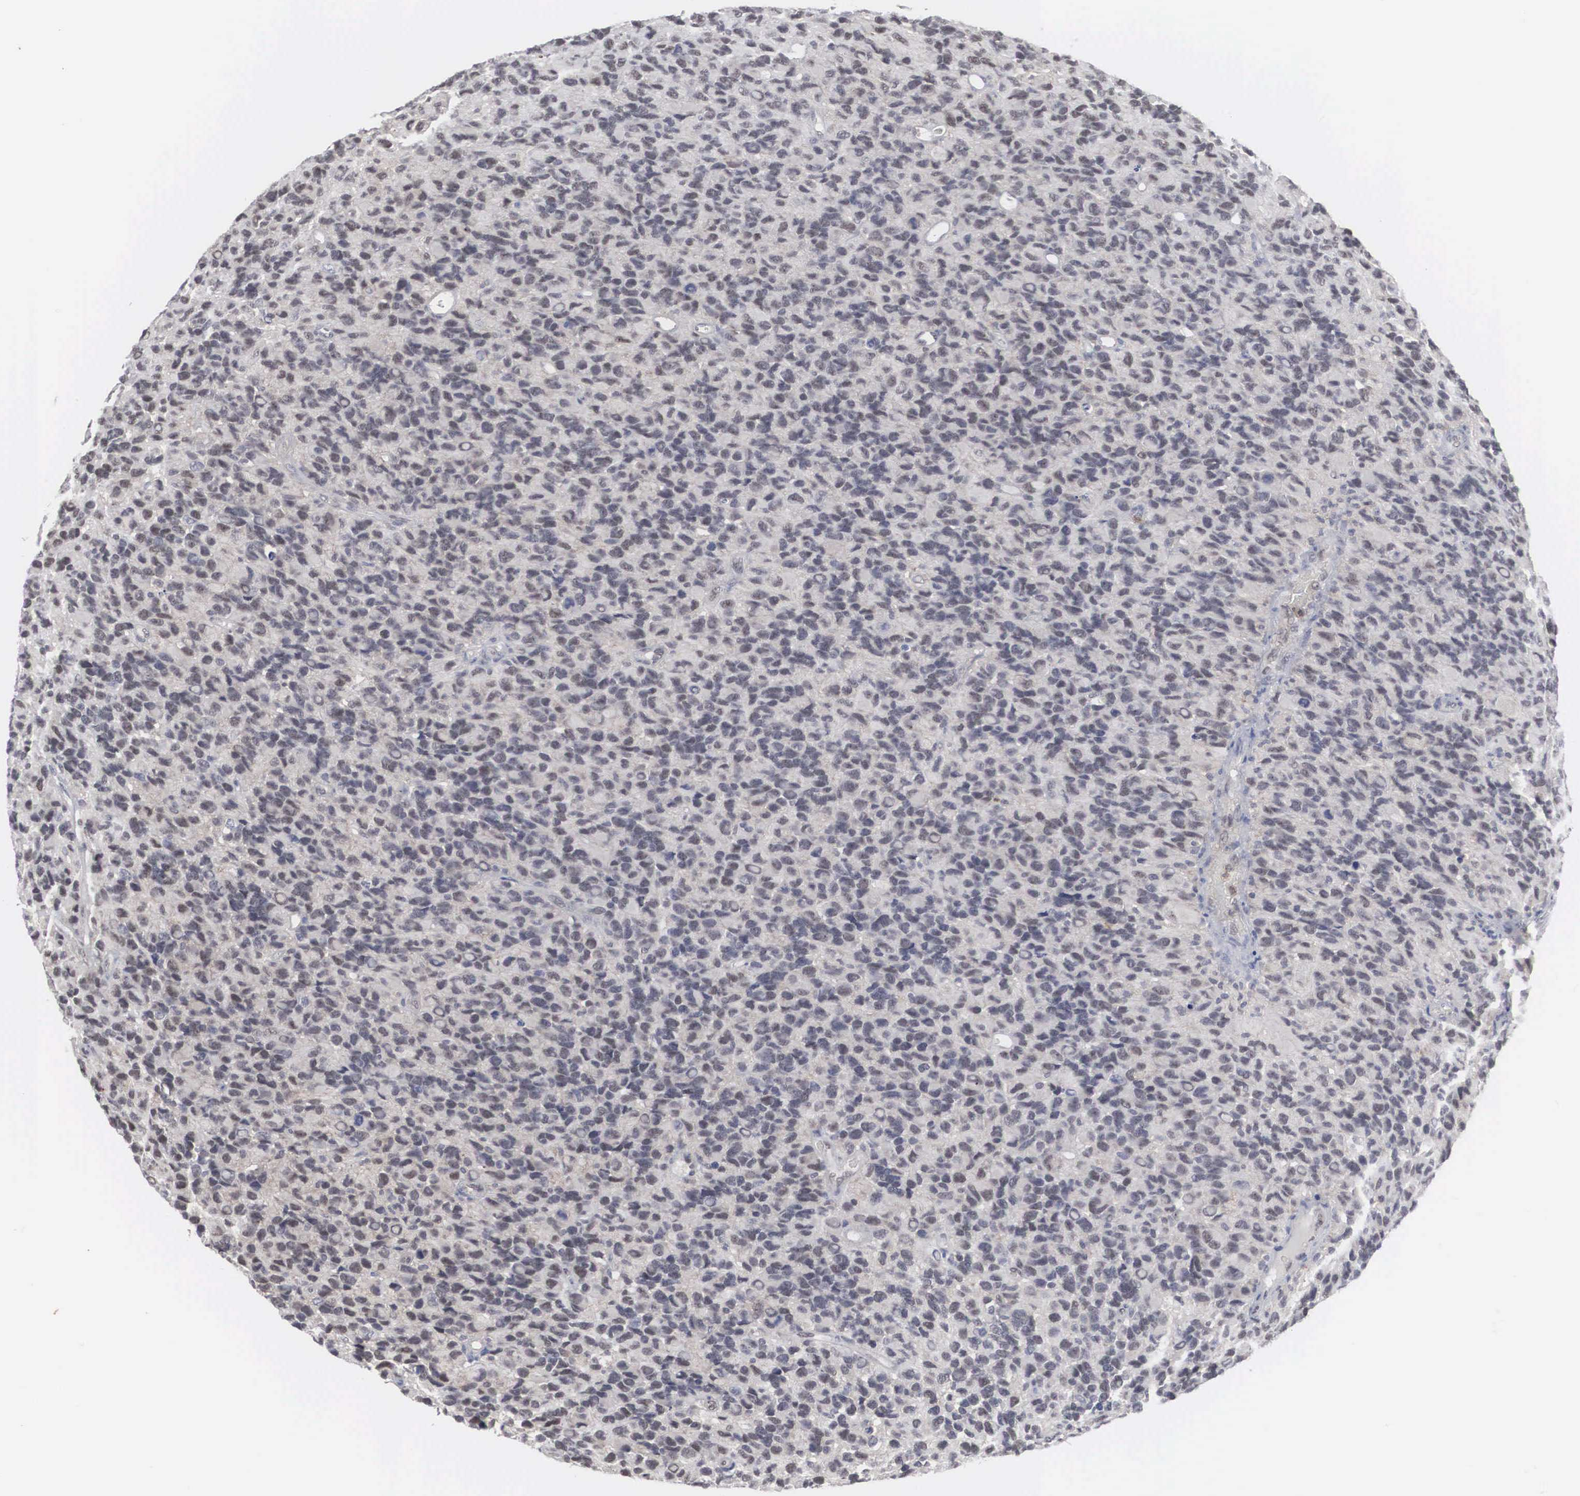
{"staining": {"intensity": "negative", "quantity": "none", "location": "none"}, "tissue": "glioma", "cell_type": "Tumor cells", "image_type": "cancer", "snomed": [{"axis": "morphology", "description": "Glioma, malignant, High grade"}, {"axis": "topography", "description": "Brain"}], "caption": "High power microscopy image of an IHC histopathology image of glioma, revealing no significant staining in tumor cells.", "gene": "AUTS2", "patient": {"sex": "male", "age": 77}}